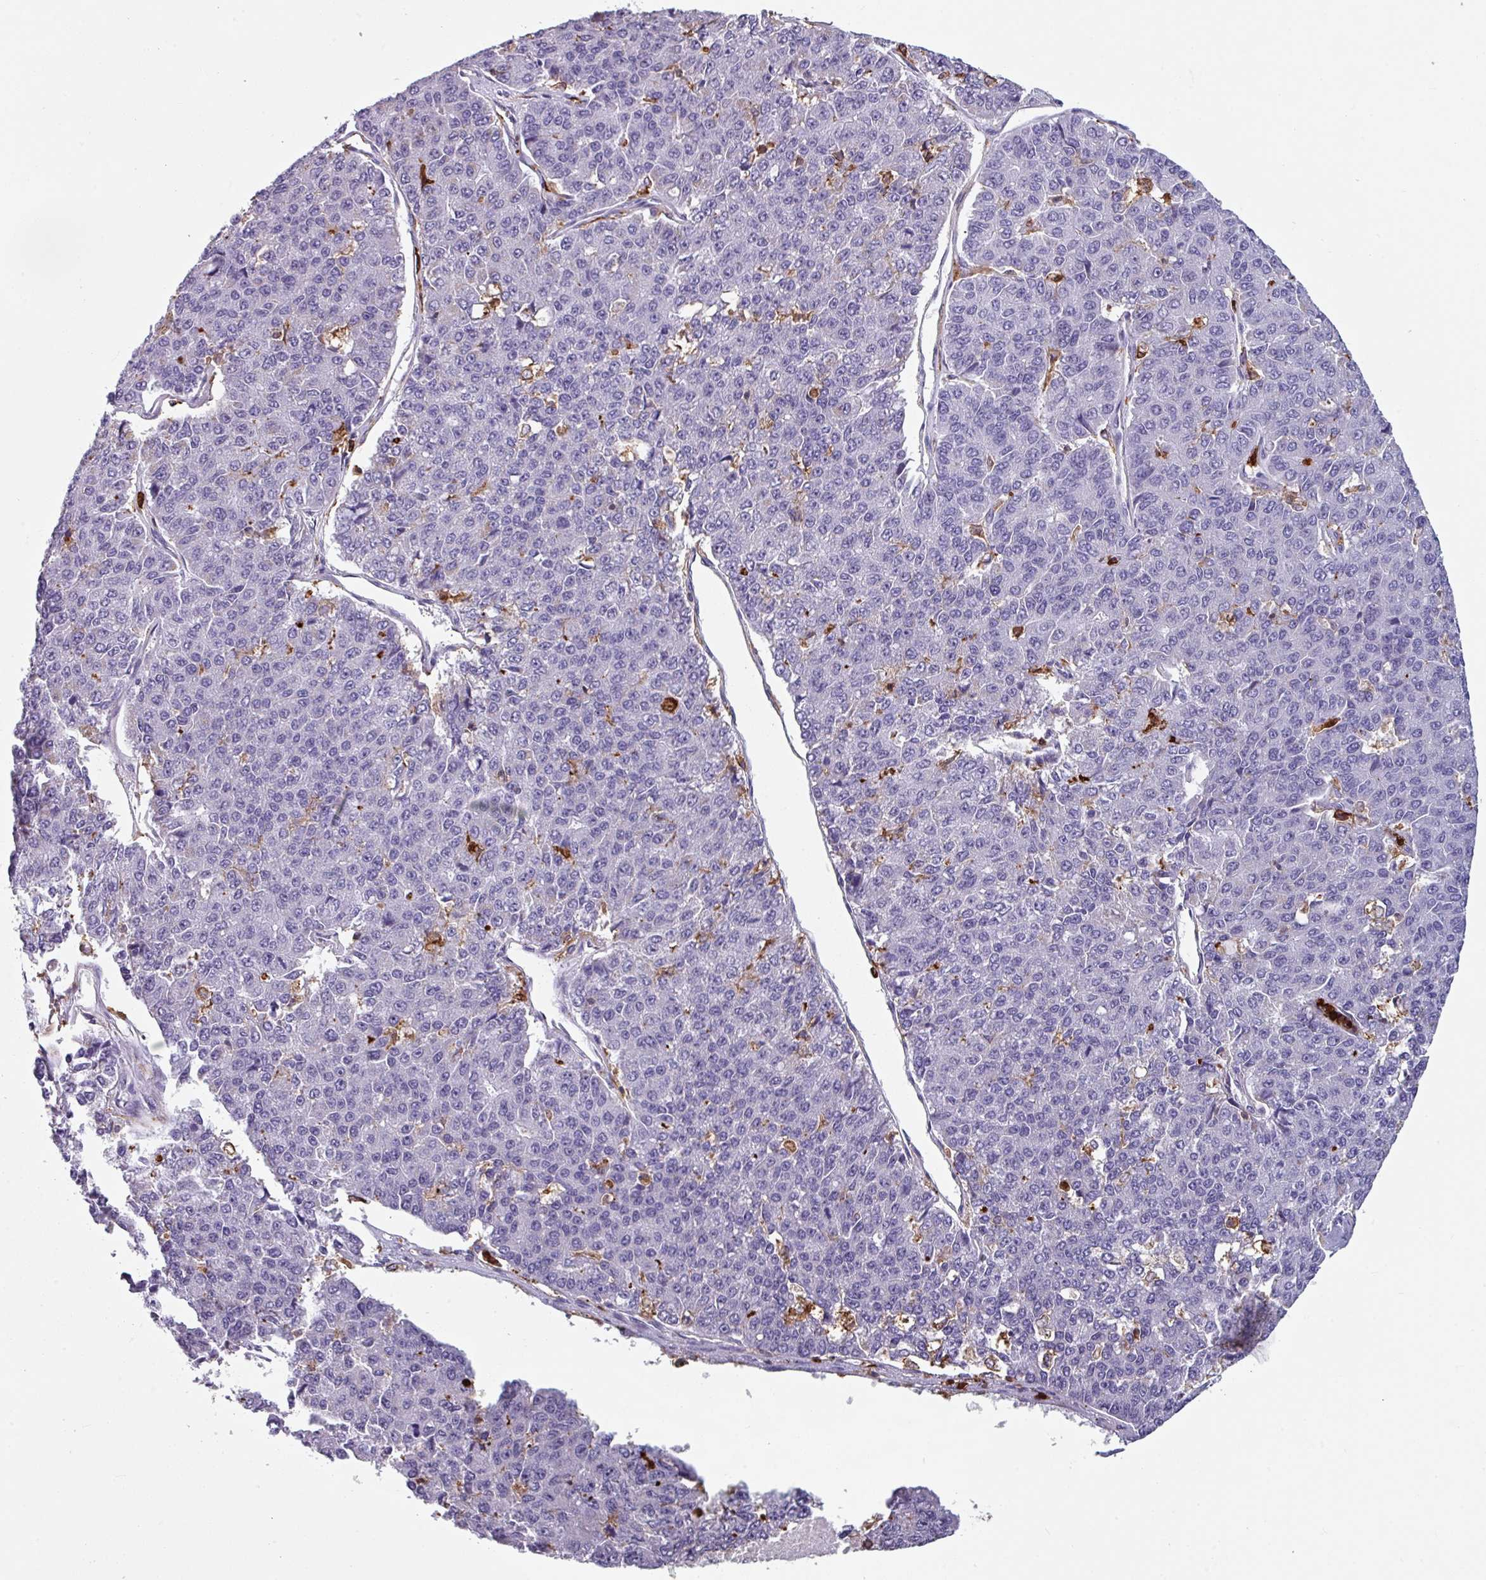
{"staining": {"intensity": "negative", "quantity": "none", "location": "none"}, "tissue": "pancreatic cancer", "cell_type": "Tumor cells", "image_type": "cancer", "snomed": [{"axis": "morphology", "description": "Adenocarcinoma, NOS"}, {"axis": "topography", "description": "Pancreas"}], "caption": "The photomicrograph displays no significant expression in tumor cells of pancreatic cancer.", "gene": "EXOSC5", "patient": {"sex": "male", "age": 50}}